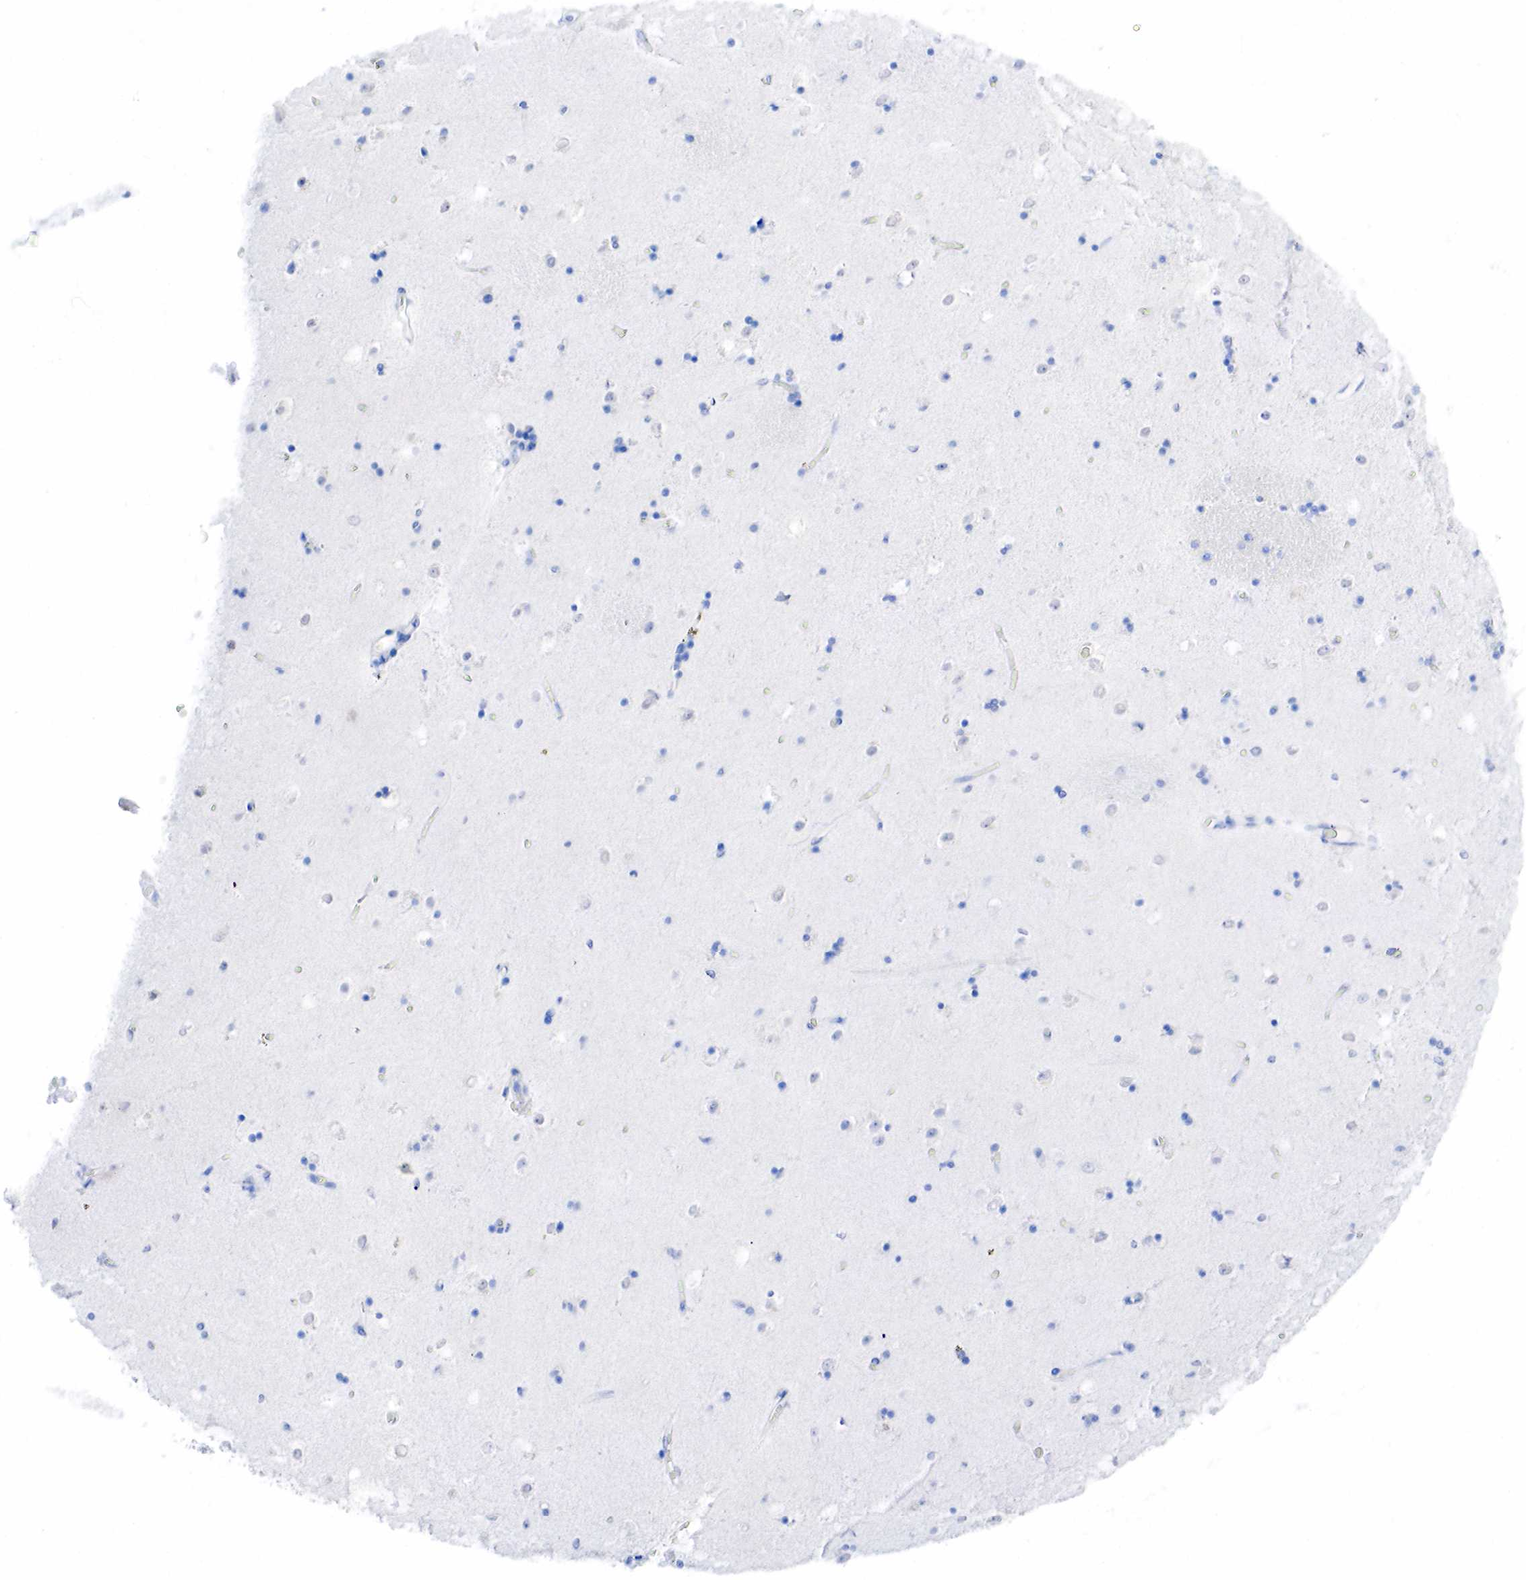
{"staining": {"intensity": "negative", "quantity": "none", "location": "none"}, "tissue": "caudate", "cell_type": "Glial cells", "image_type": "normal", "snomed": [{"axis": "morphology", "description": "Normal tissue, NOS"}, {"axis": "topography", "description": "Lateral ventricle wall"}], "caption": "Protein analysis of unremarkable caudate shows no significant staining in glial cells.", "gene": "KRT18", "patient": {"sex": "female", "age": 54}}